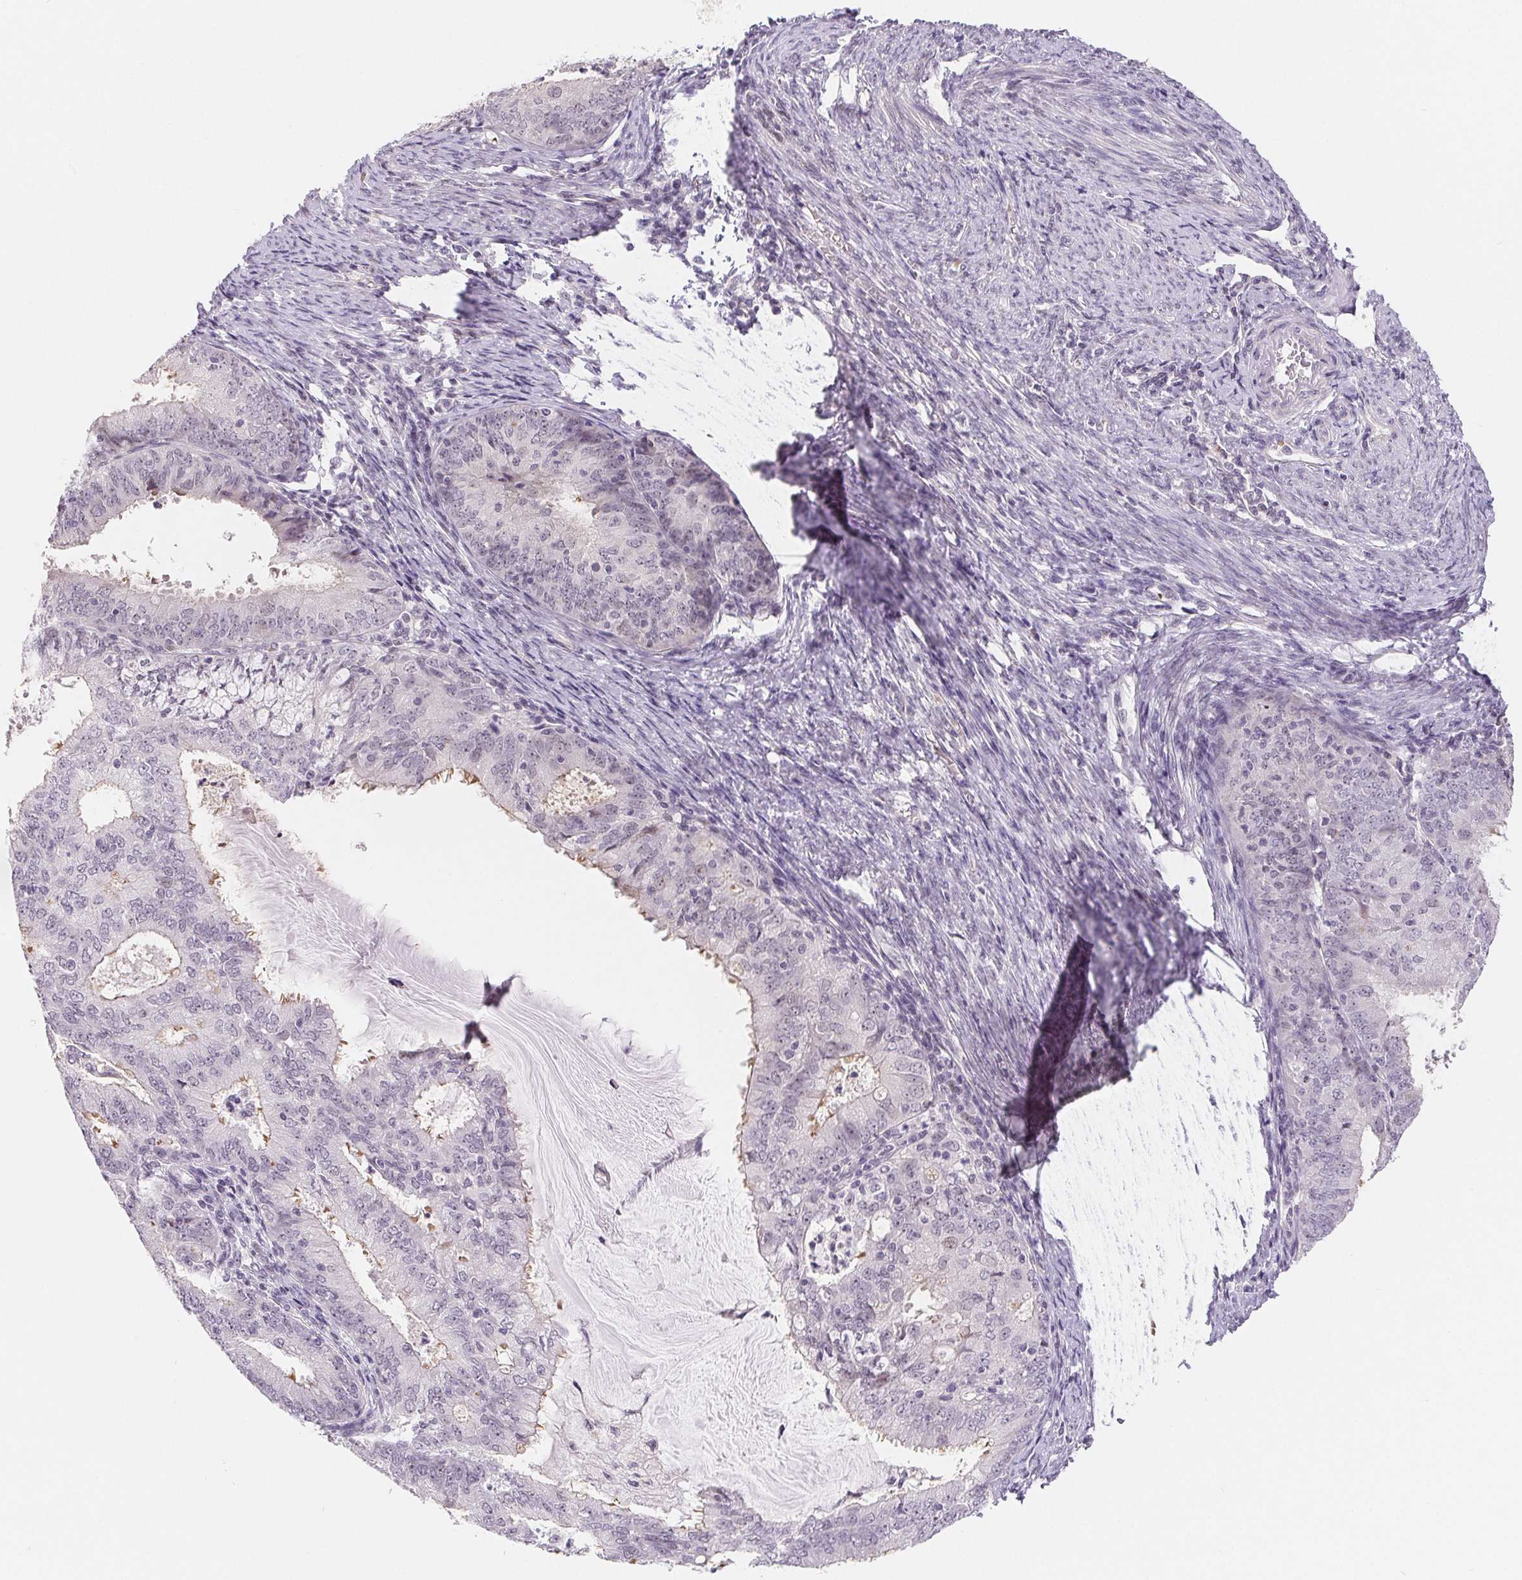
{"staining": {"intensity": "negative", "quantity": "none", "location": "none"}, "tissue": "endometrial cancer", "cell_type": "Tumor cells", "image_type": "cancer", "snomed": [{"axis": "morphology", "description": "Adenocarcinoma, NOS"}, {"axis": "topography", "description": "Endometrium"}], "caption": "Photomicrograph shows no significant protein staining in tumor cells of adenocarcinoma (endometrial).", "gene": "LCA5L", "patient": {"sex": "female", "age": 57}}